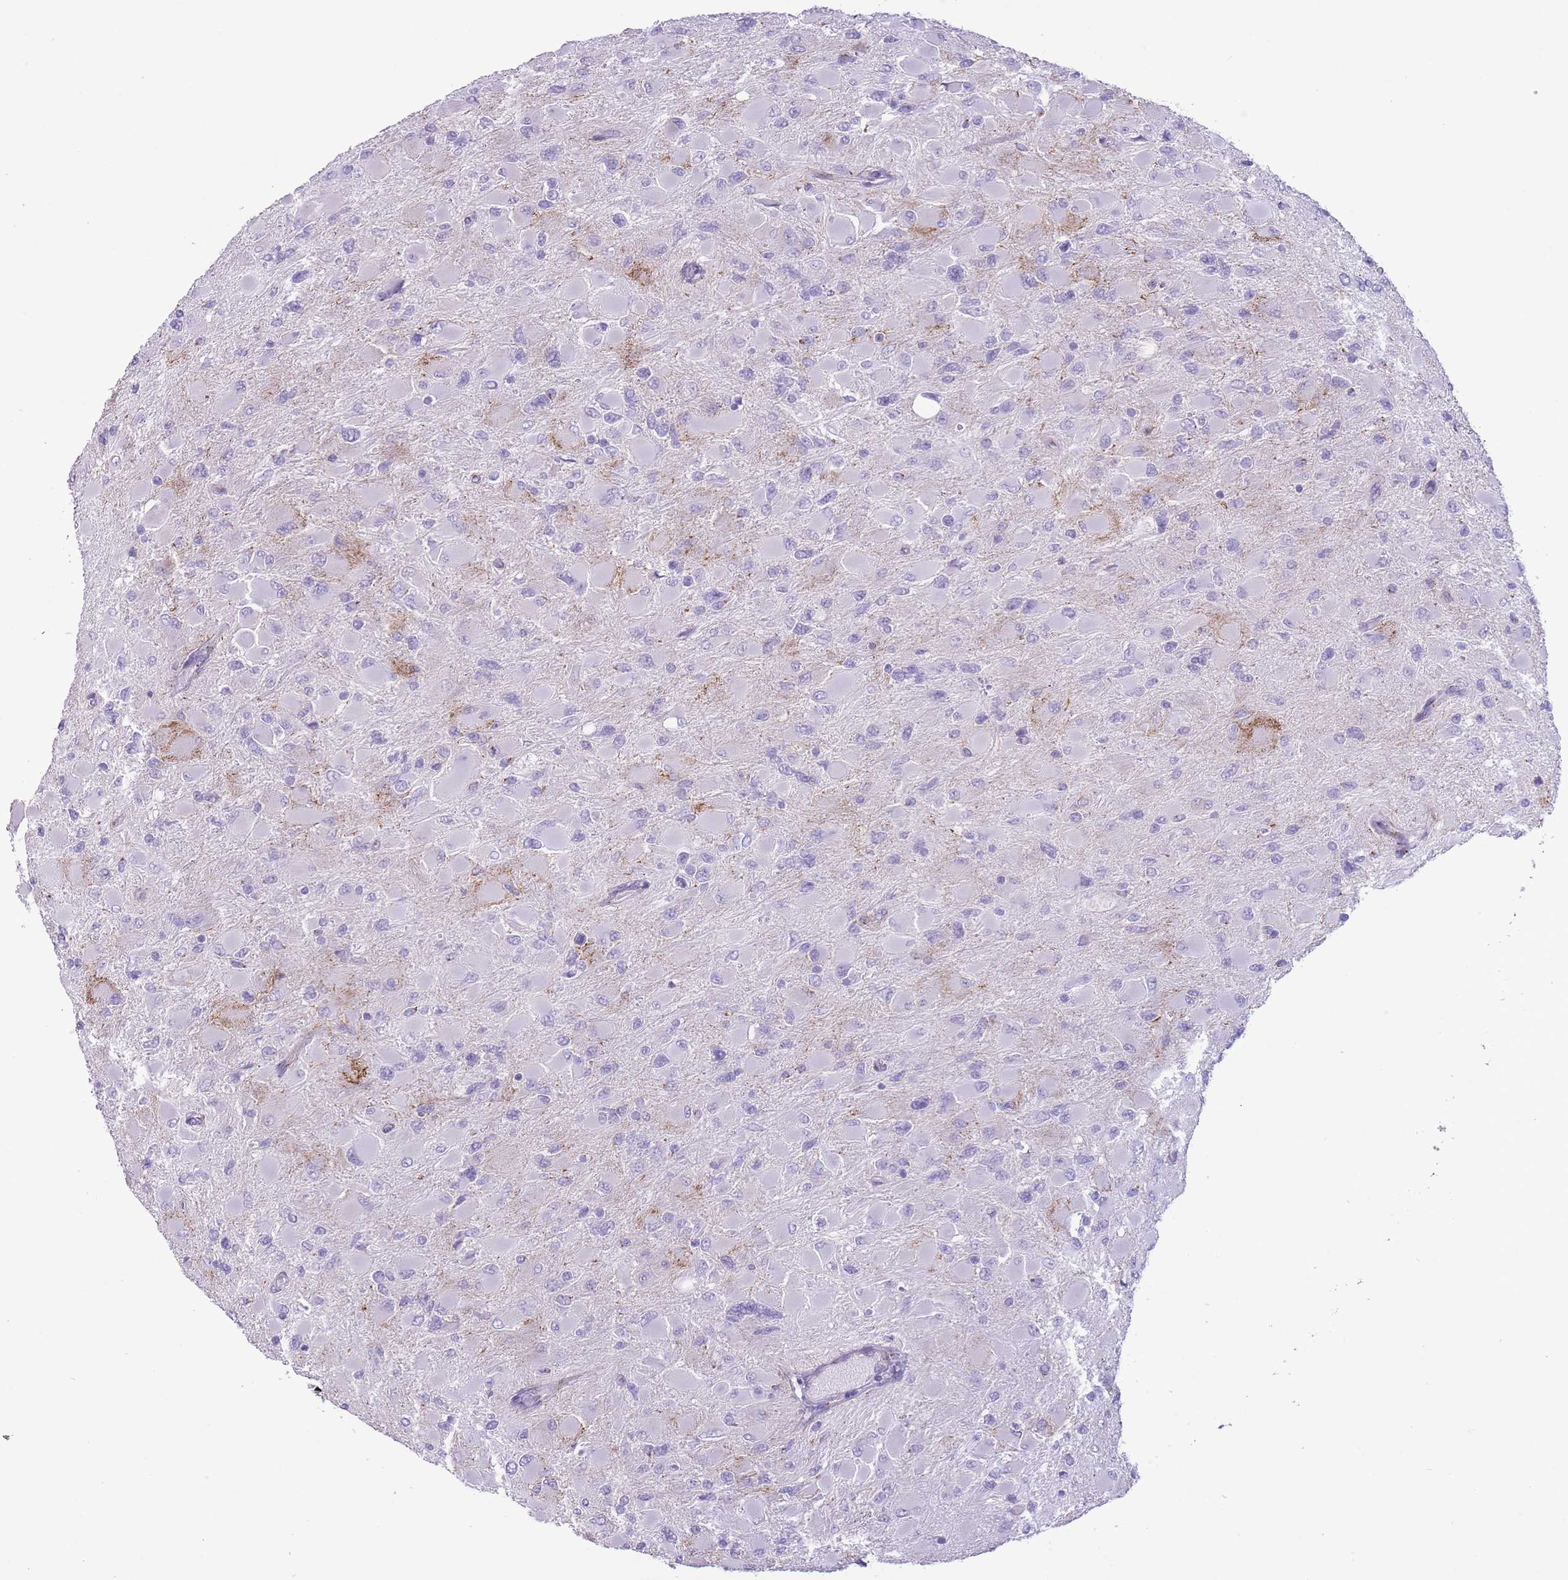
{"staining": {"intensity": "negative", "quantity": "none", "location": "none"}, "tissue": "glioma", "cell_type": "Tumor cells", "image_type": "cancer", "snomed": [{"axis": "morphology", "description": "Glioma, malignant, High grade"}, {"axis": "topography", "description": "Cerebral cortex"}], "caption": "Glioma was stained to show a protein in brown. There is no significant positivity in tumor cells. (Immunohistochemistry, brightfield microscopy, high magnification).", "gene": "B4GALT2", "patient": {"sex": "female", "age": 36}}